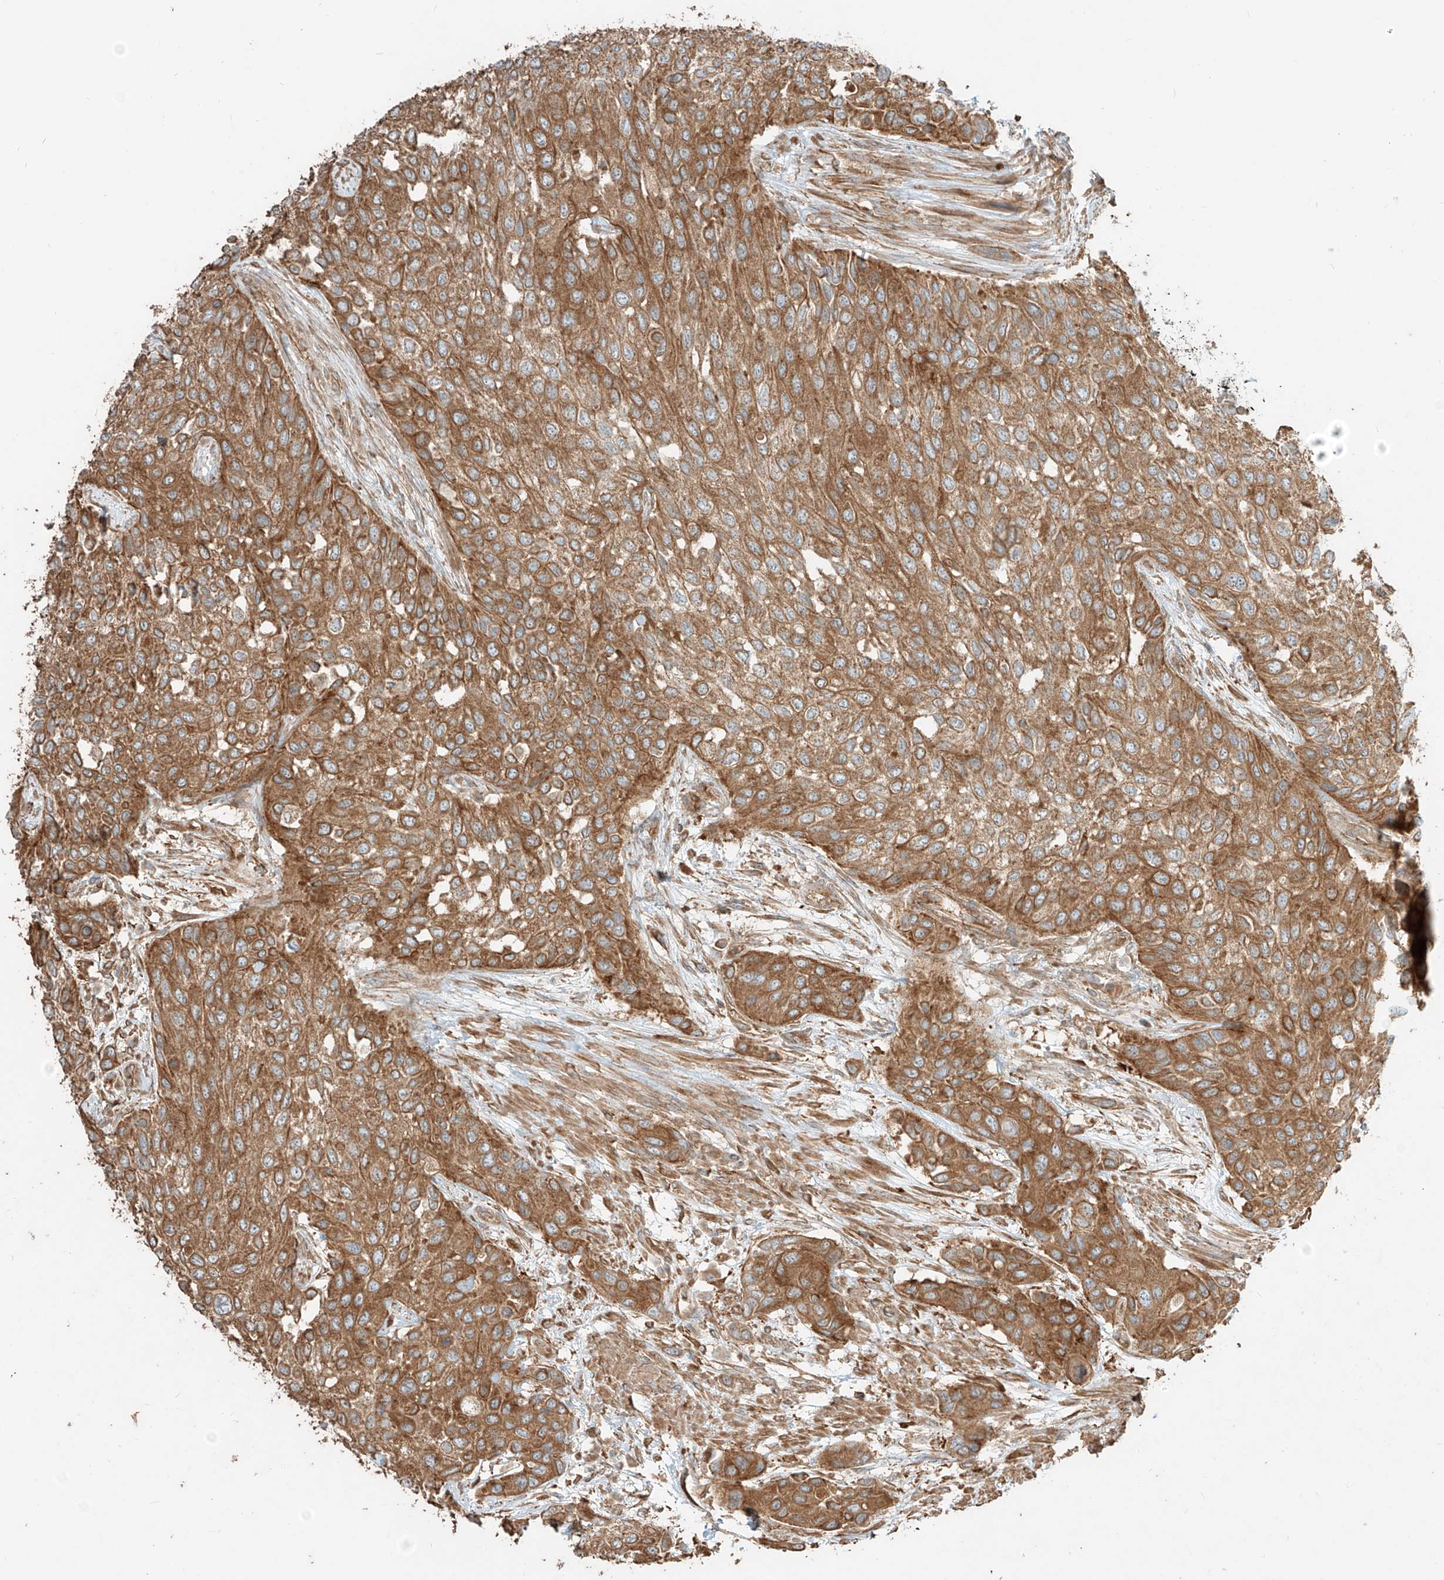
{"staining": {"intensity": "moderate", "quantity": ">75%", "location": "cytoplasmic/membranous"}, "tissue": "urothelial cancer", "cell_type": "Tumor cells", "image_type": "cancer", "snomed": [{"axis": "morphology", "description": "Normal tissue, NOS"}, {"axis": "morphology", "description": "Urothelial carcinoma, High grade"}, {"axis": "topography", "description": "Vascular tissue"}, {"axis": "topography", "description": "Urinary bladder"}], "caption": "The image shows immunohistochemical staining of high-grade urothelial carcinoma. There is moderate cytoplasmic/membranous expression is appreciated in approximately >75% of tumor cells.", "gene": "CCDC115", "patient": {"sex": "female", "age": 56}}